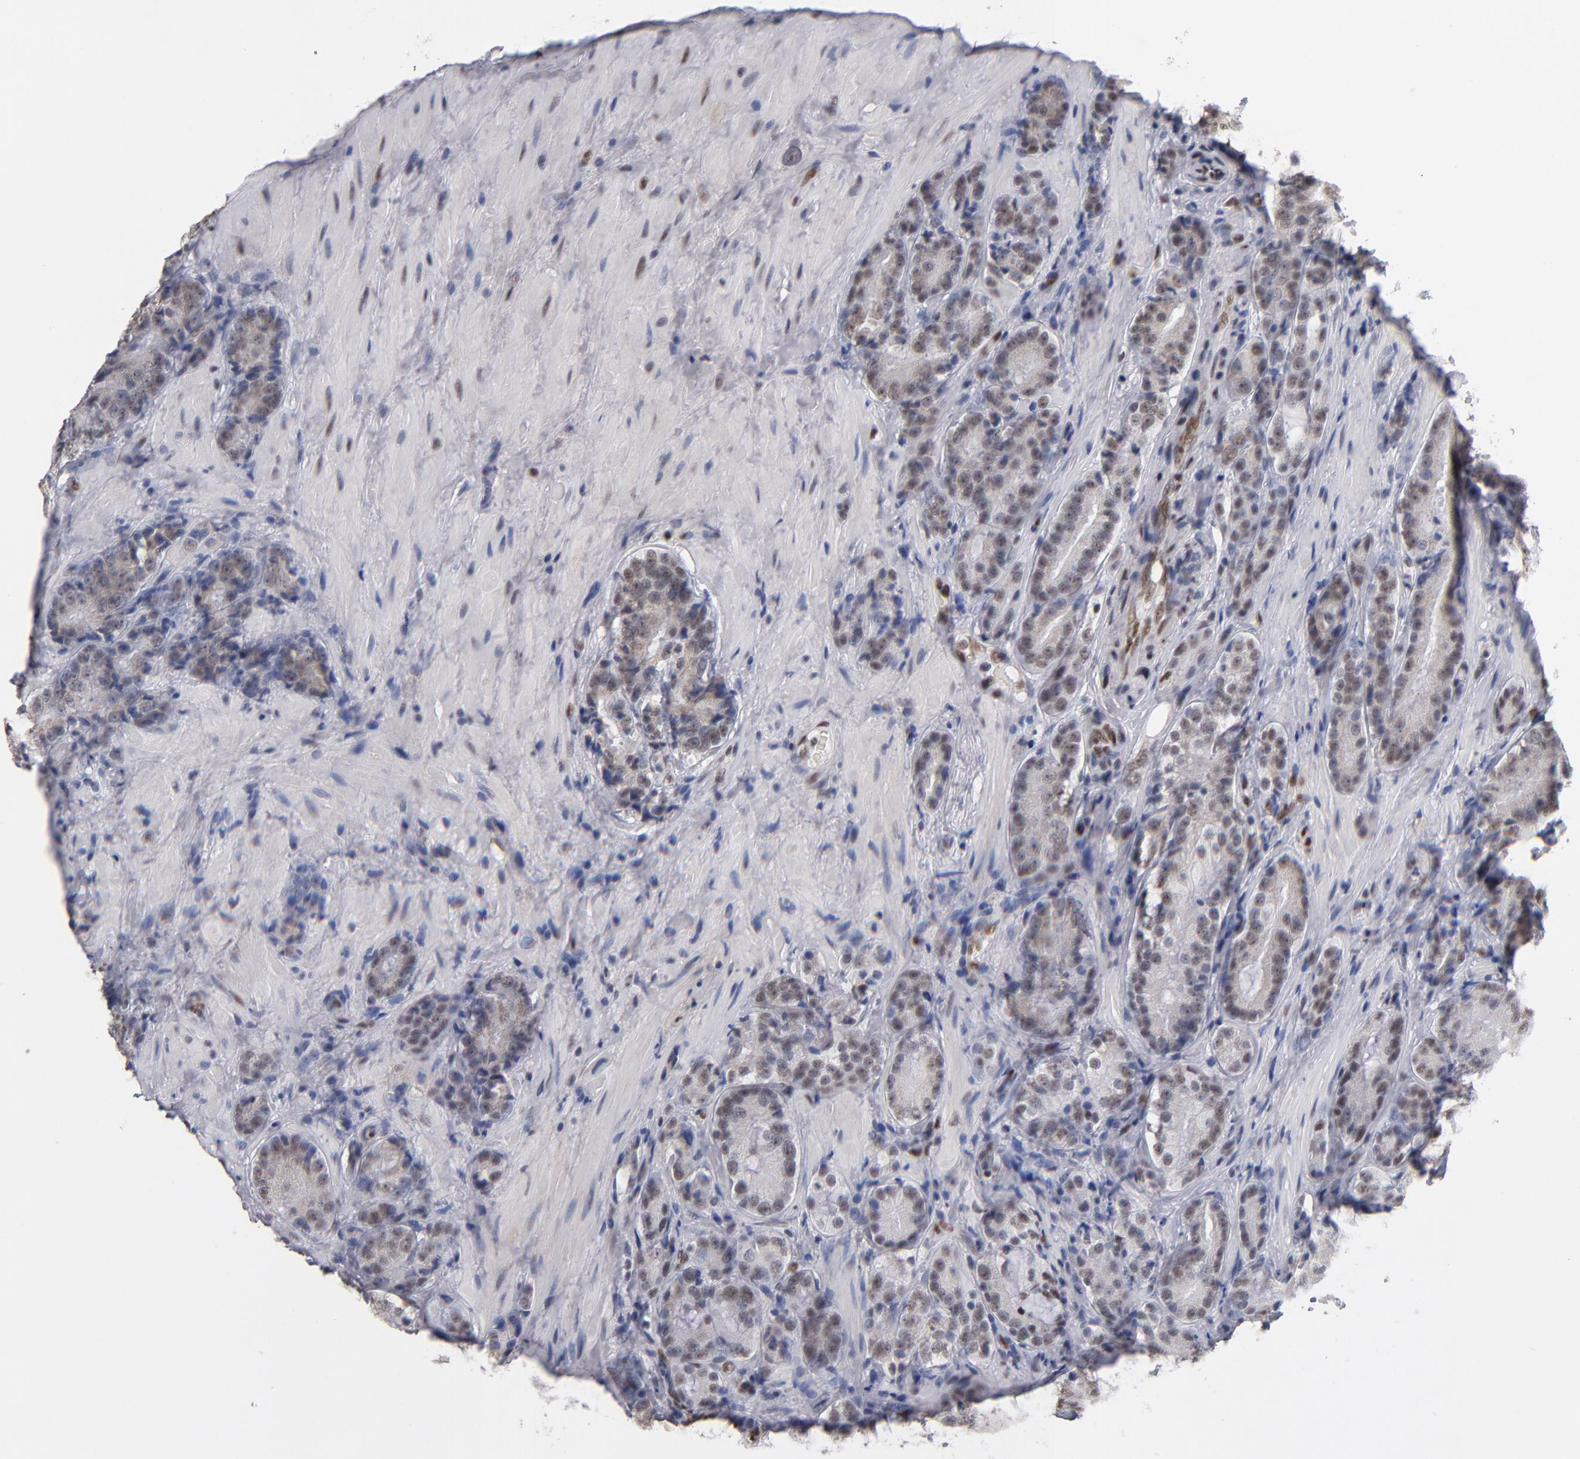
{"staining": {"intensity": "weak", "quantity": "<25%", "location": "cytoplasmic/membranous,nuclear"}, "tissue": "prostate cancer", "cell_type": "Tumor cells", "image_type": "cancer", "snomed": [{"axis": "morphology", "description": "Adenocarcinoma, High grade"}, {"axis": "topography", "description": "Prostate"}], "caption": "A photomicrograph of human prostate cancer (adenocarcinoma (high-grade)) is negative for staining in tumor cells.", "gene": "MN1", "patient": {"sex": "male", "age": 70}}